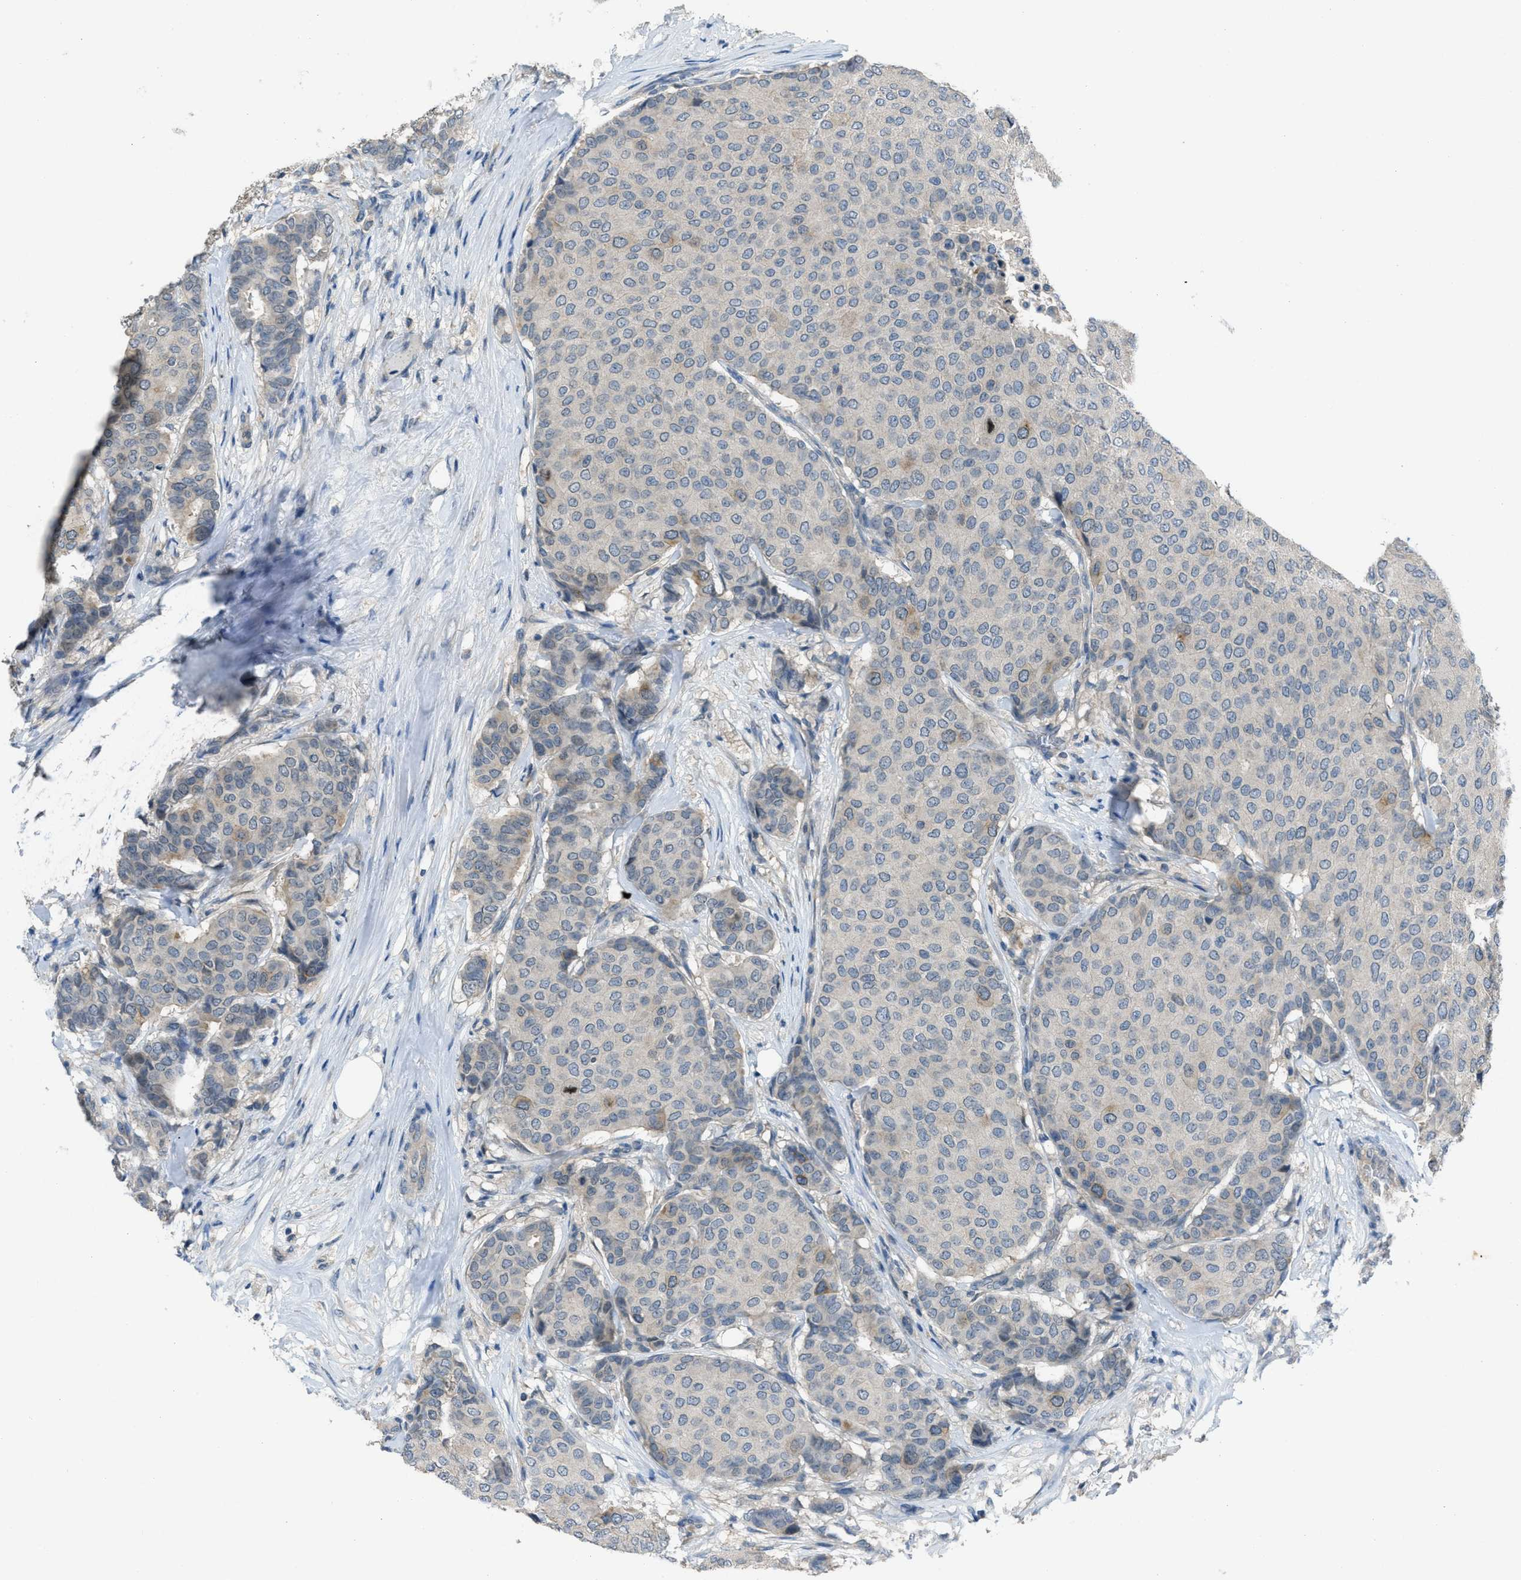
{"staining": {"intensity": "moderate", "quantity": "<25%", "location": "cytoplasmic/membranous"}, "tissue": "breast cancer", "cell_type": "Tumor cells", "image_type": "cancer", "snomed": [{"axis": "morphology", "description": "Duct carcinoma"}, {"axis": "topography", "description": "Breast"}], "caption": "IHC (DAB) staining of breast cancer (intraductal carcinoma) shows moderate cytoplasmic/membranous protein expression in approximately <25% of tumor cells.", "gene": "MIS18A", "patient": {"sex": "female", "age": 75}}